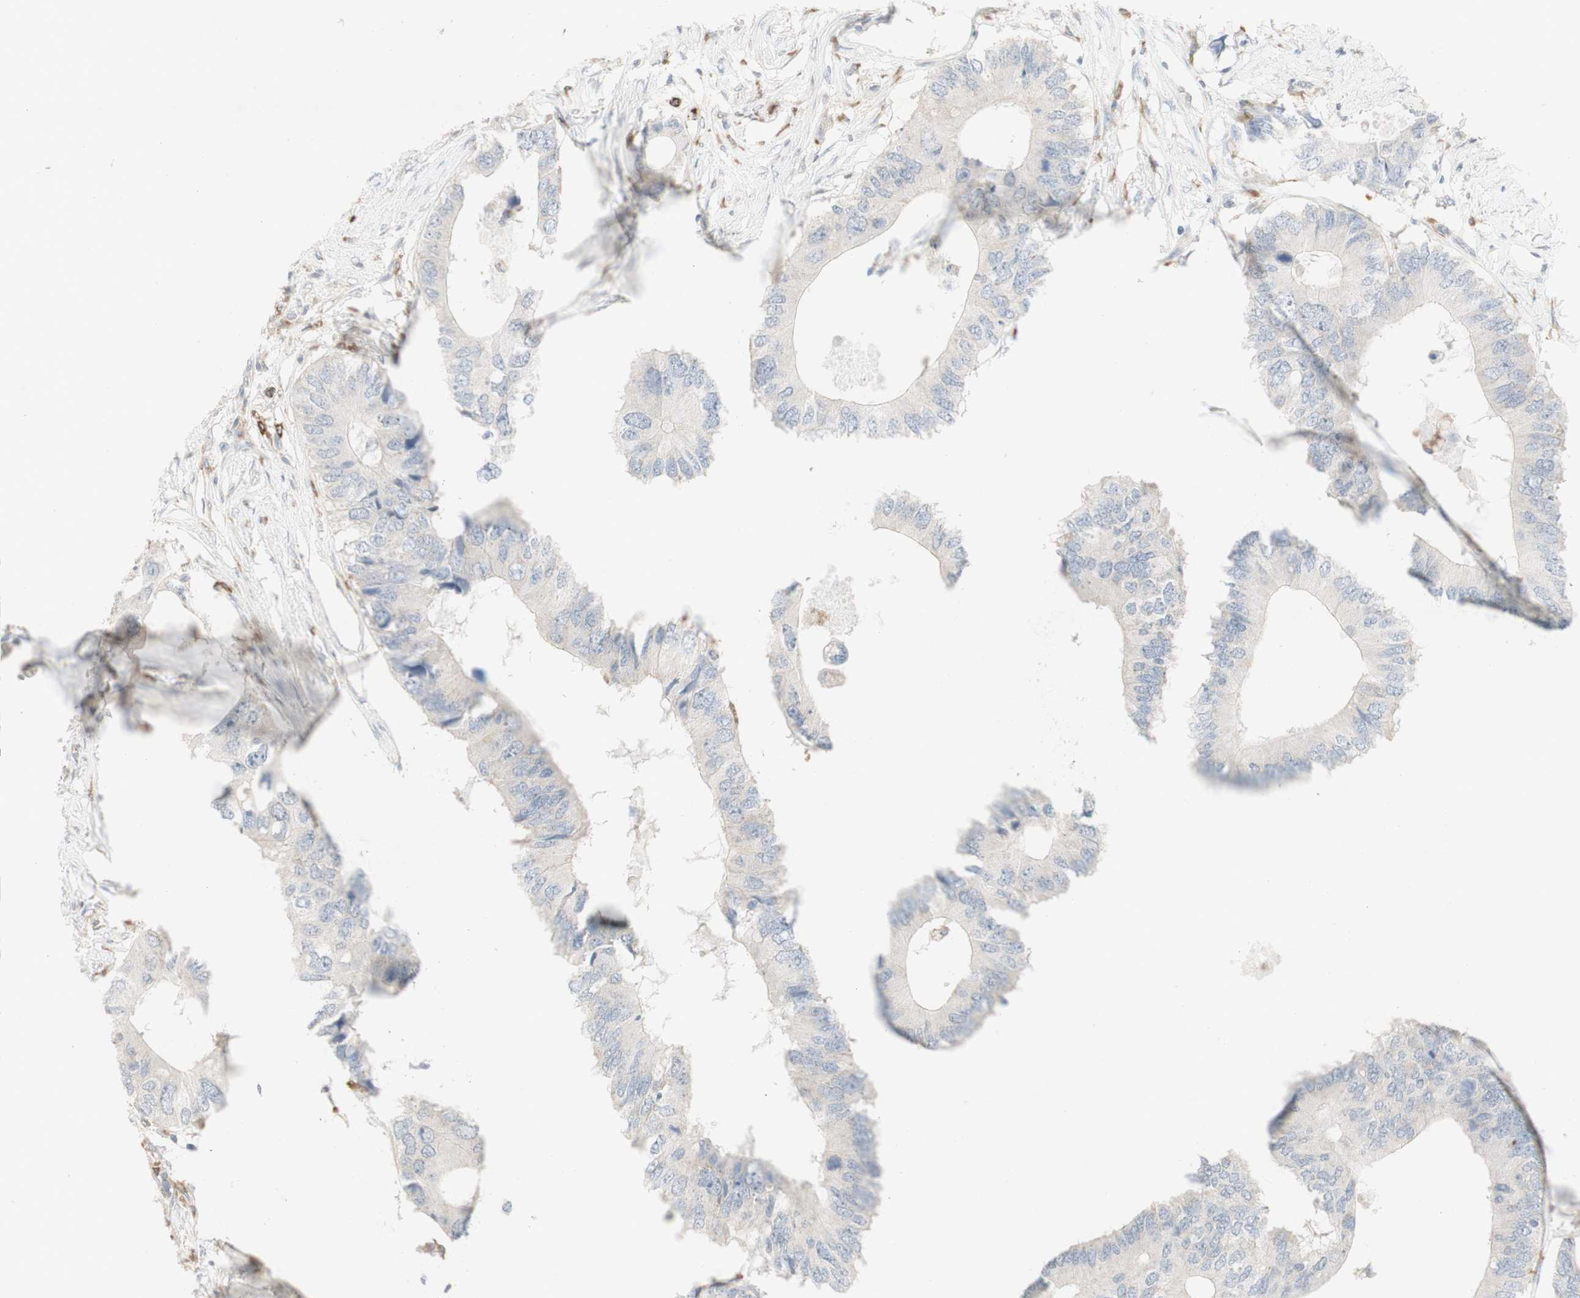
{"staining": {"intensity": "negative", "quantity": "none", "location": "none"}, "tissue": "colorectal cancer", "cell_type": "Tumor cells", "image_type": "cancer", "snomed": [{"axis": "morphology", "description": "Adenocarcinoma, NOS"}, {"axis": "topography", "description": "Colon"}], "caption": "Immunohistochemistry photomicrograph of neoplastic tissue: human colorectal cancer (adenocarcinoma) stained with DAB (3,3'-diaminobenzidine) exhibits no significant protein expression in tumor cells.", "gene": "ATP6V1B1", "patient": {"sex": "male", "age": 71}}